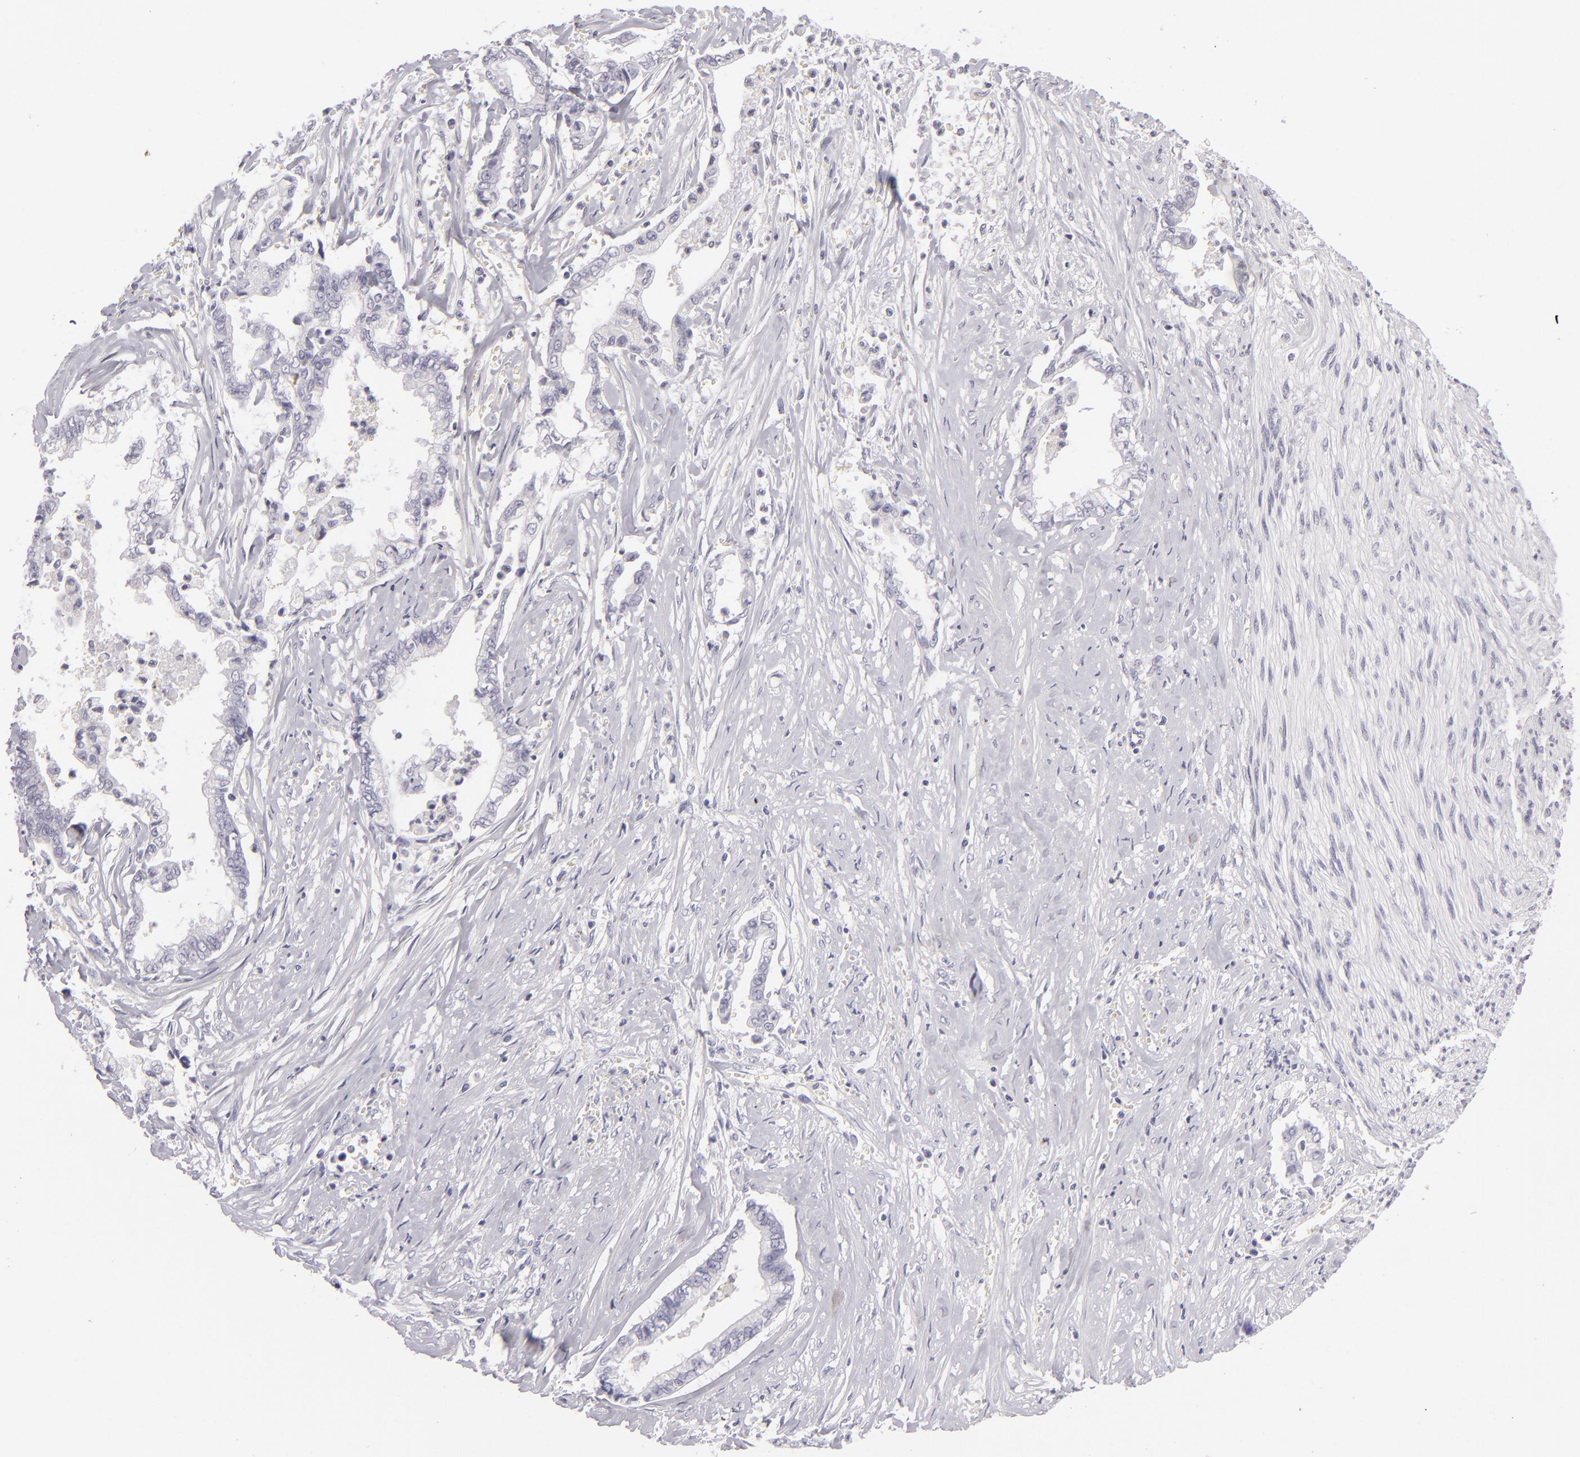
{"staining": {"intensity": "negative", "quantity": "none", "location": "none"}, "tissue": "liver cancer", "cell_type": "Tumor cells", "image_type": "cancer", "snomed": [{"axis": "morphology", "description": "Cholangiocarcinoma"}, {"axis": "topography", "description": "Liver"}], "caption": "High power microscopy histopathology image of an IHC histopathology image of liver cancer (cholangiocarcinoma), revealing no significant expression in tumor cells. The staining is performed using DAB brown chromogen with nuclei counter-stained in using hematoxylin.", "gene": "TNNC1", "patient": {"sex": "male", "age": 57}}